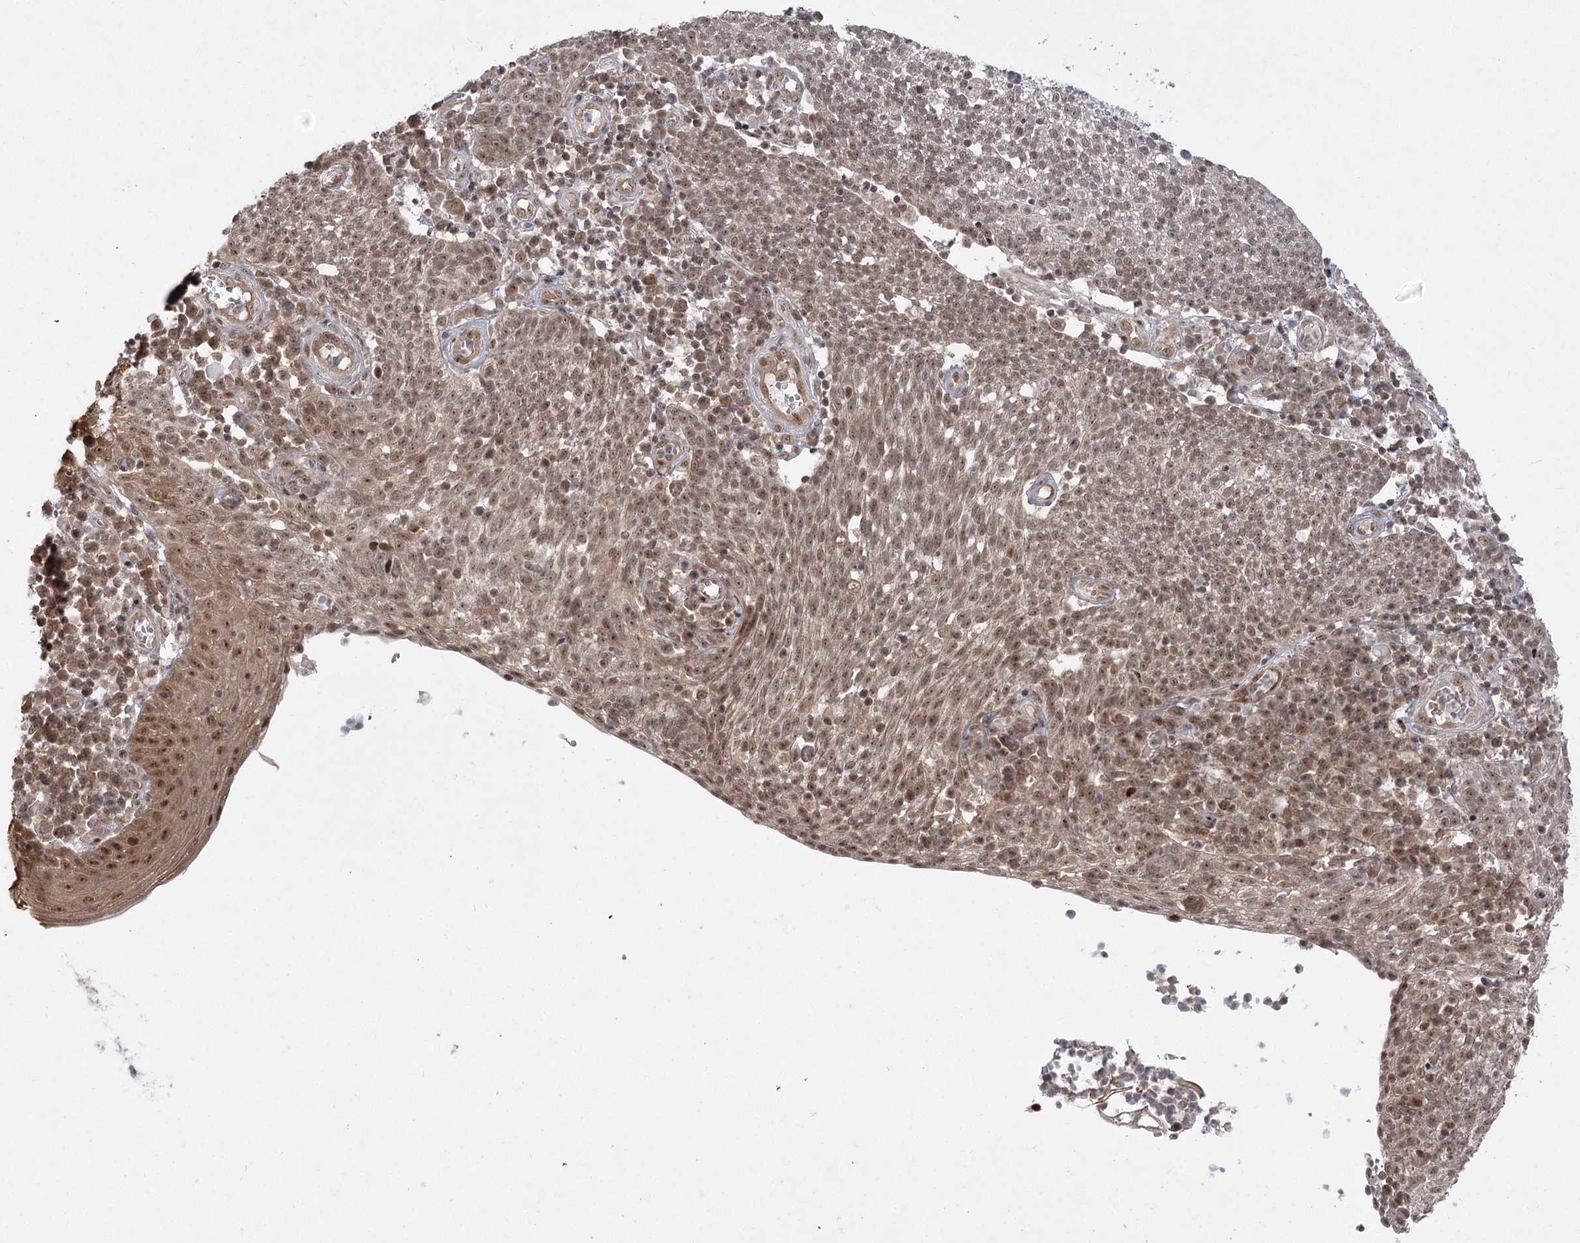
{"staining": {"intensity": "moderate", "quantity": ">75%", "location": "nuclear"}, "tissue": "cervical cancer", "cell_type": "Tumor cells", "image_type": "cancer", "snomed": [{"axis": "morphology", "description": "Squamous cell carcinoma, NOS"}, {"axis": "topography", "description": "Cervix"}], "caption": "Brown immunohistochemical staining in human cervical squamous cell carcinoma displays moderate nuclear staining in about >75% of tumor cells.", "gene": "HELQ", "patient": {"sex": "female", "age": 34}}